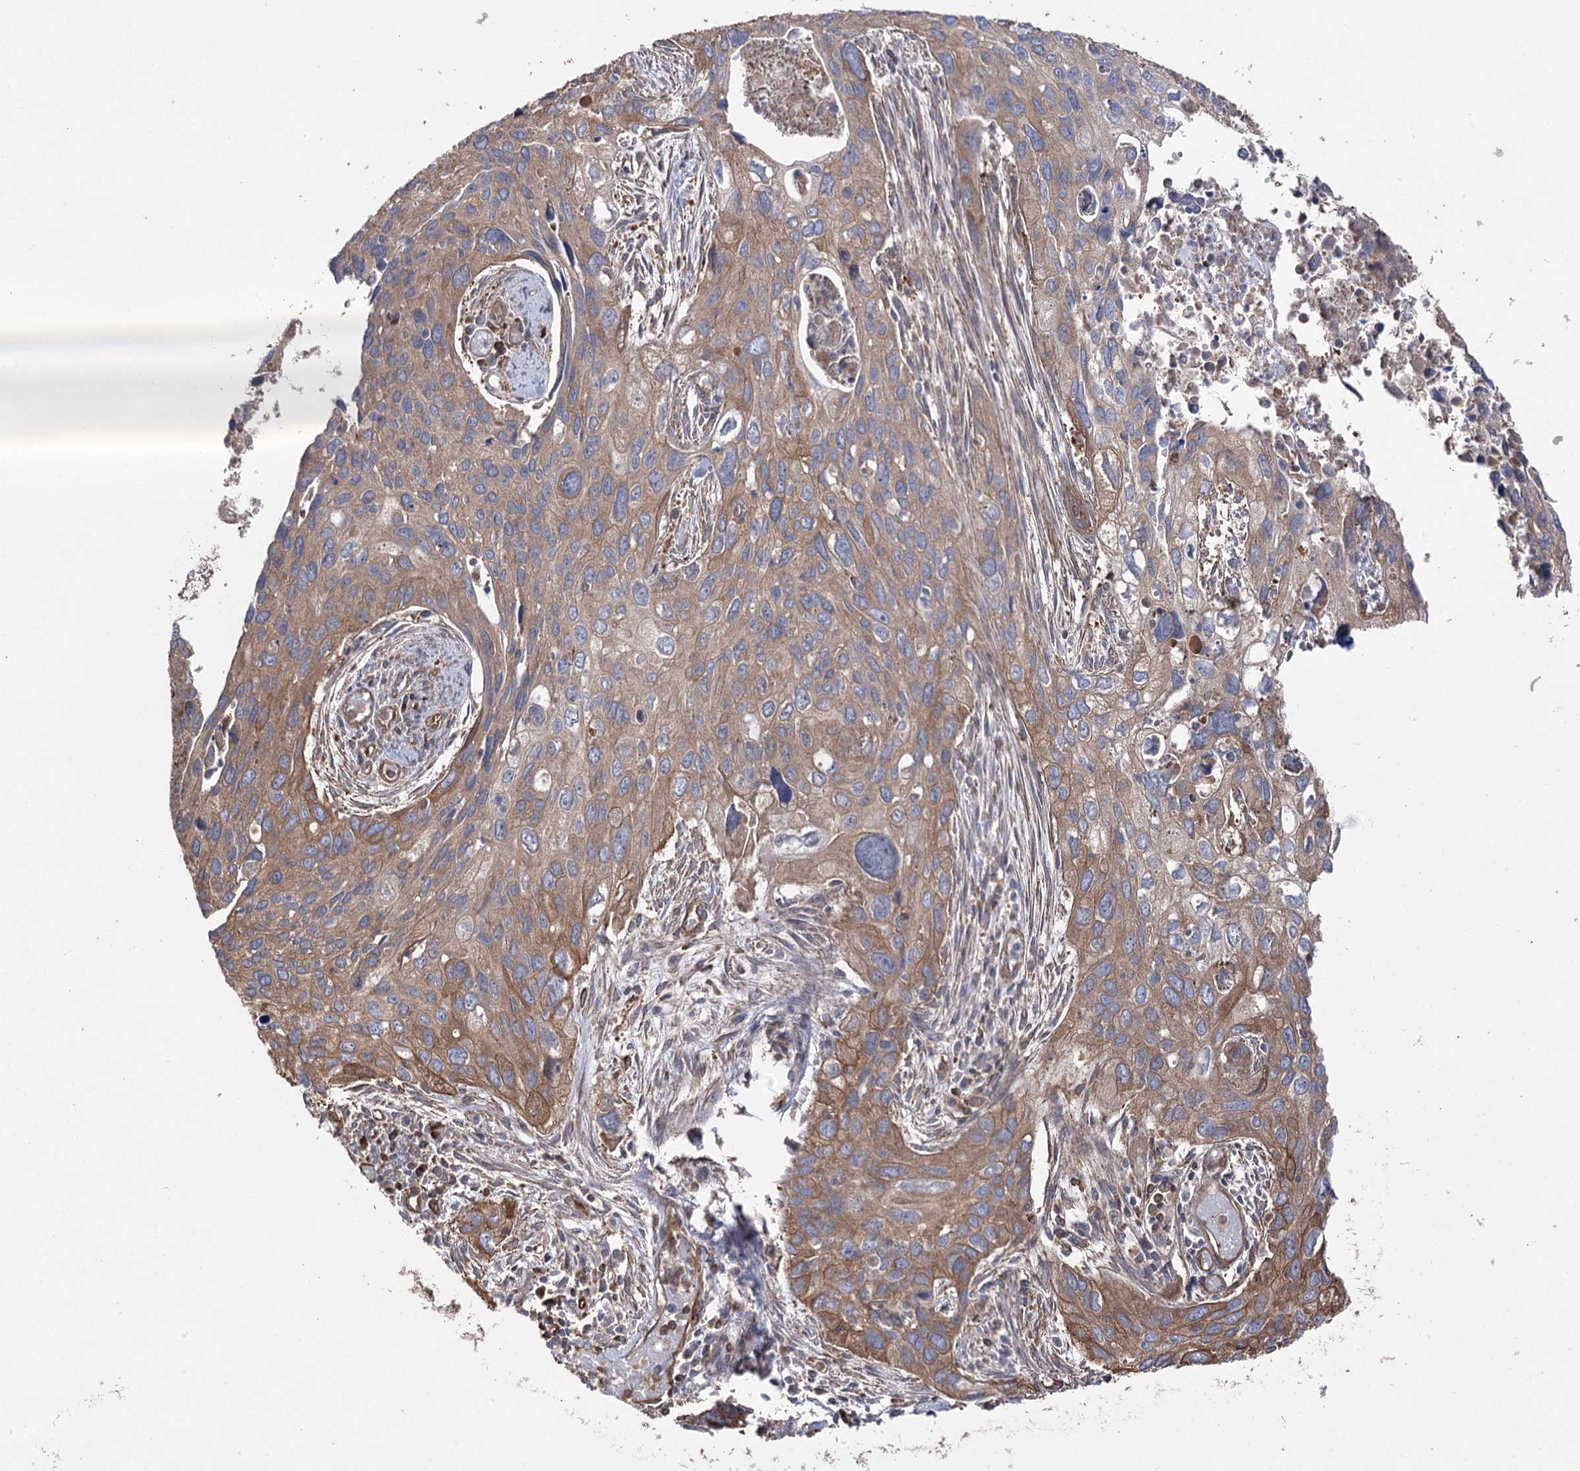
{"staining": {"intensity": "moderate", "quantity": ">75%", "location": "cytoplasmic/membranous"}, "tissue": "cervical cancer", "cell_type": "Tumor cells", "image_type": "cancer", "snomed": [{"axis": "morphology", "description": "Squamous cell carcinoma, NOS"}, {"axis": "topography", "description": "Cervix"}], "caption": "Immunohistochemistry staining of cervical squamous cell carcinoma, which shows medium levels of moderate cytoplasmic/membranous expression in approximately >75% of tumor cells indicating moderate cytoplasmic/membranous protein expression. The staining was performed using DAB (3,3'-diaminobenzidine) (brown) for protein detection and nuclei were counterstained in hematoxylin (blue).", "gene": "LARS2", "patient": {"sex": "female", "age": 55}}